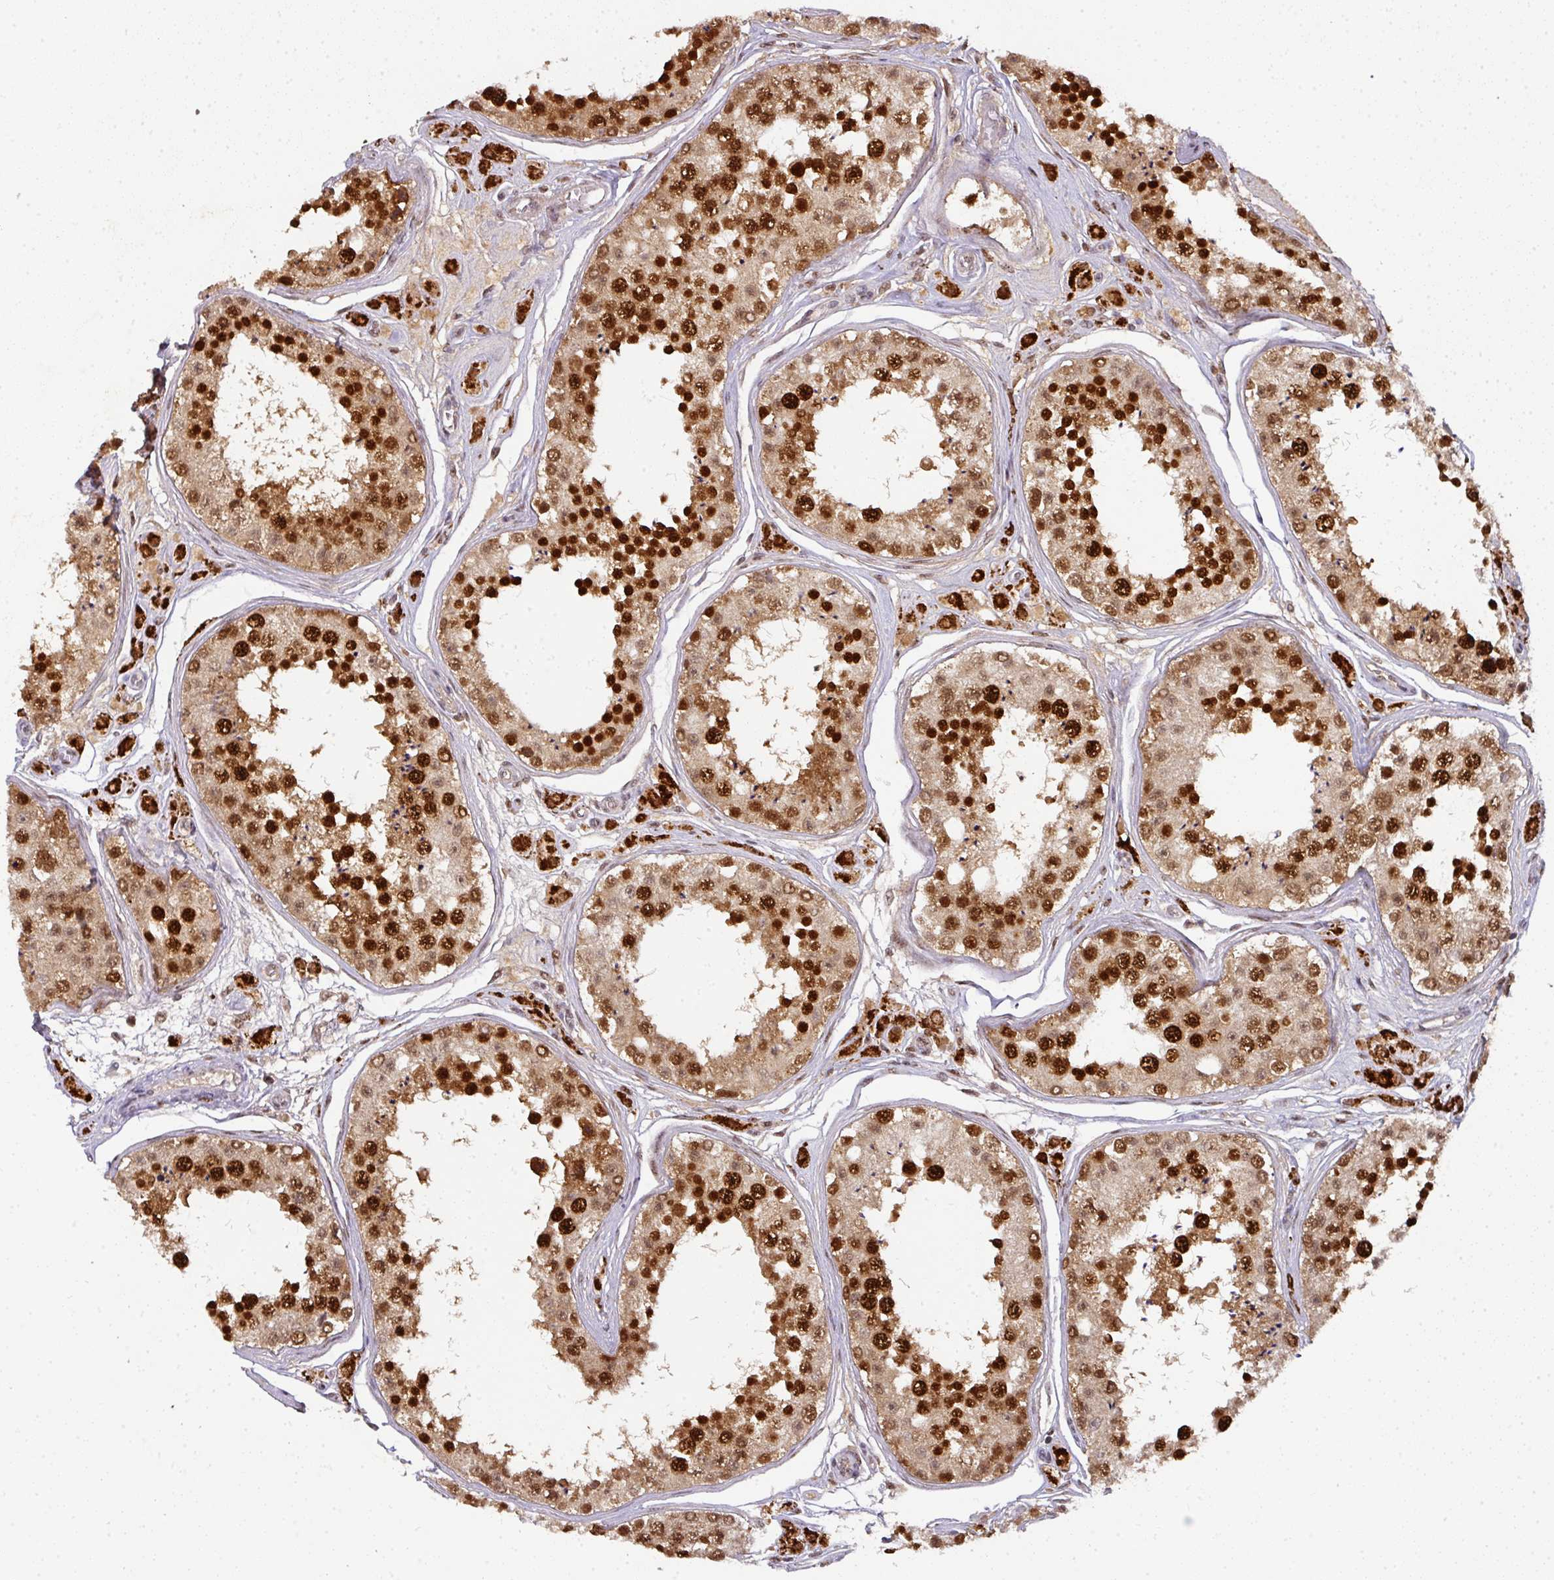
{"staining": {"intensity": "strong", "quantity": ">75%", "location": "cytoplasmic/membranous,nuclear"}, "tissue": "testis", "cell_type": "Cells in seminiferous ducts", "image_type": "normal", "snomed": [{"axis": "morphology", "description": "Normal tissue, NOS"}, {"axis": "topography", "description": "Testis"}], "caption": "Strong cytoplasmic/membranous,nuclear protein positivity is identified in approximately >75% of cells in seminiferous ducts in testis. Nuclei are stained in blue.", "gene": "RANBP9", "patient": {"sex": "male", "age": 25}}